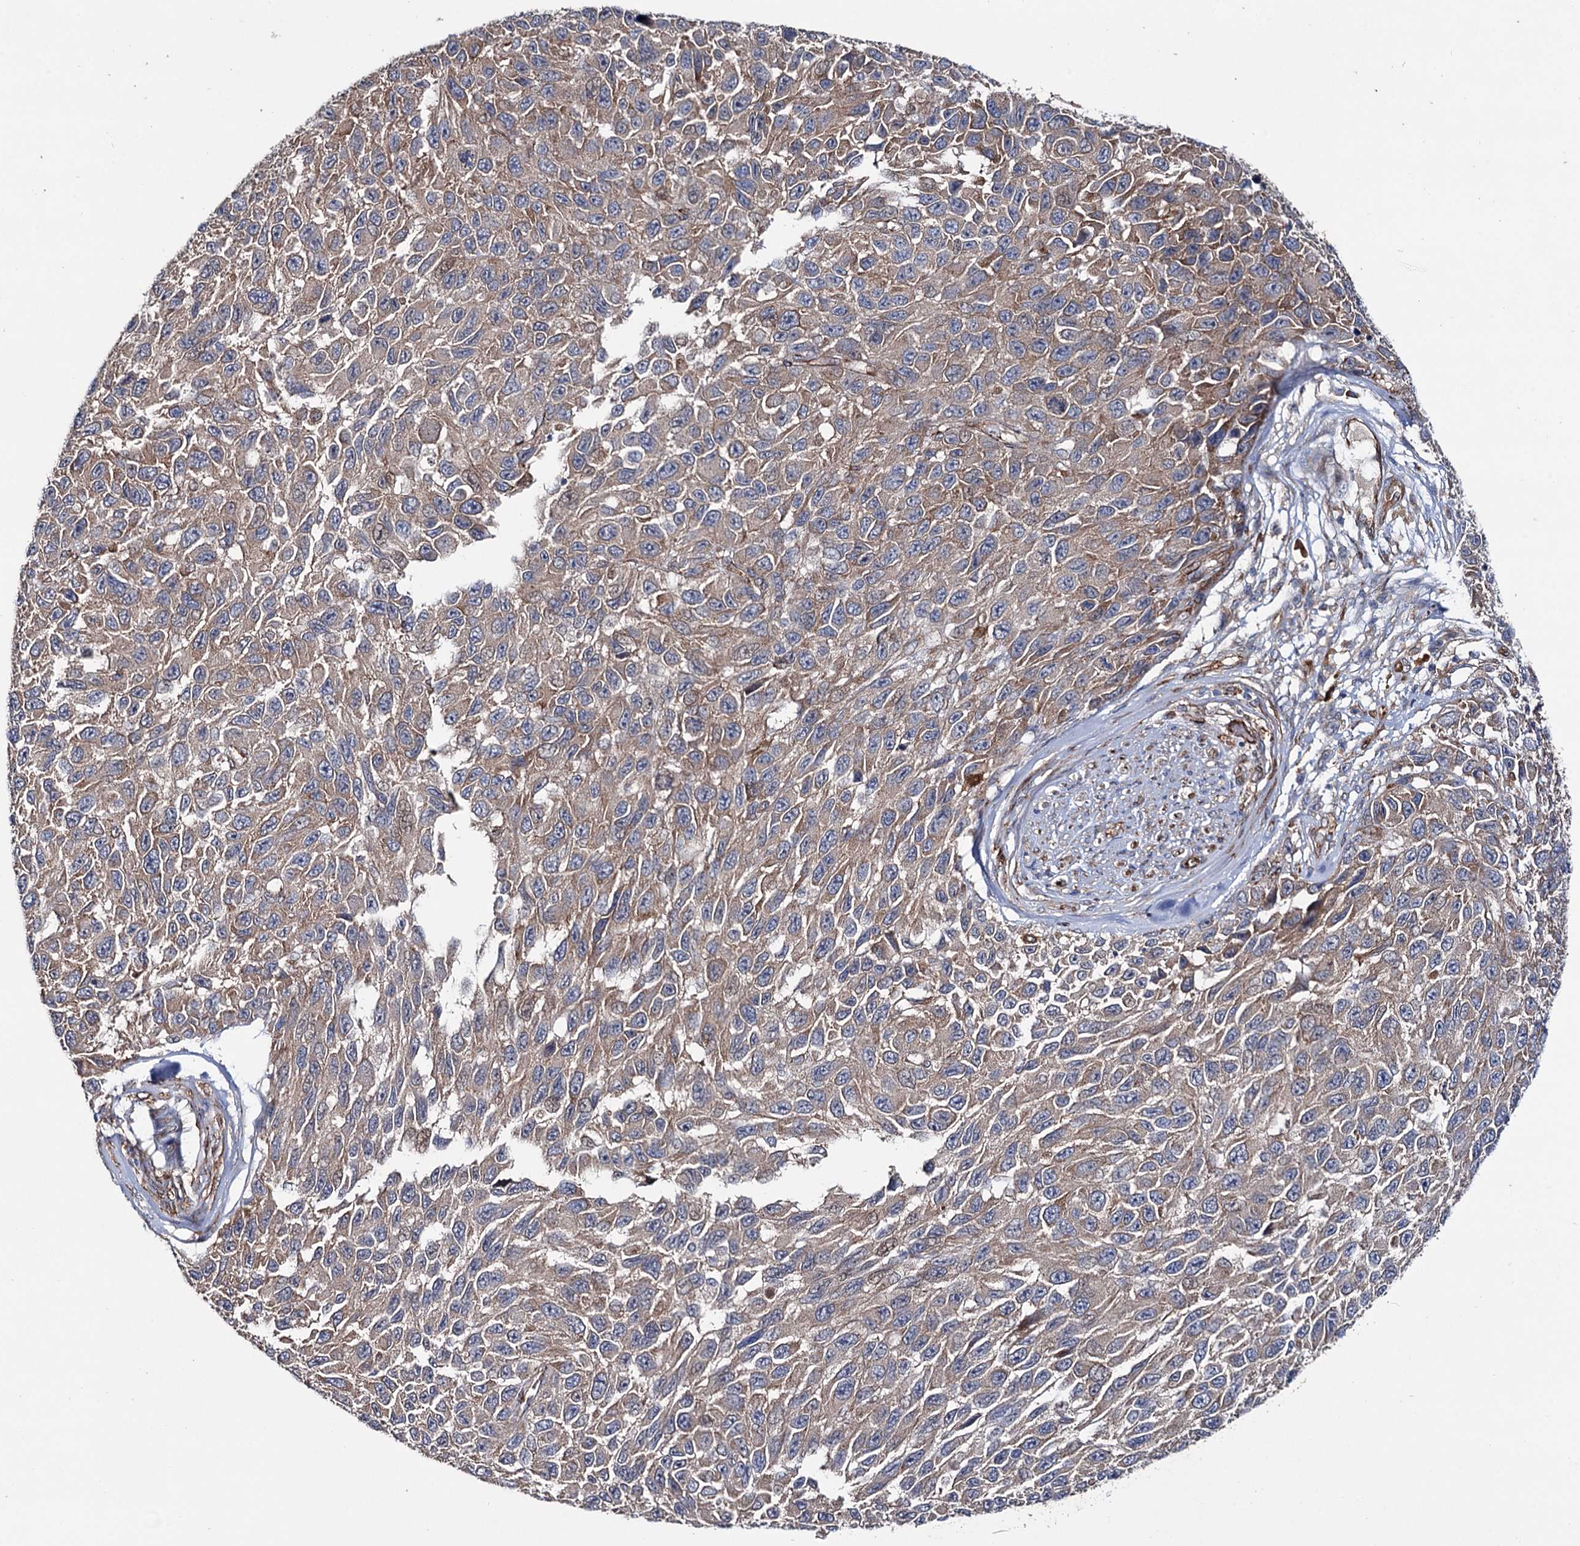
{"staining": {"intensity": "weak", "quantity": "25%-75%", "location": "cytoplasmic/membranous"}, "tissue": "melanoma", "cell_type": "Tumor cells", "image_type": "cancer", "snomed": [{"axis": "morphology", "description": "Normal tissue, NOS"}, {"axis": "morphology", "description": "Malignant melanoma, NOS"}, {"axis": "topography", "description": "Skin"}], "caption": "Melanoma stained for a protein displays weak cytoplasmic/membranous positivity in tumor cells.", "gene": "SPATS2", "patient": {"sex": "female", "age": 96}}